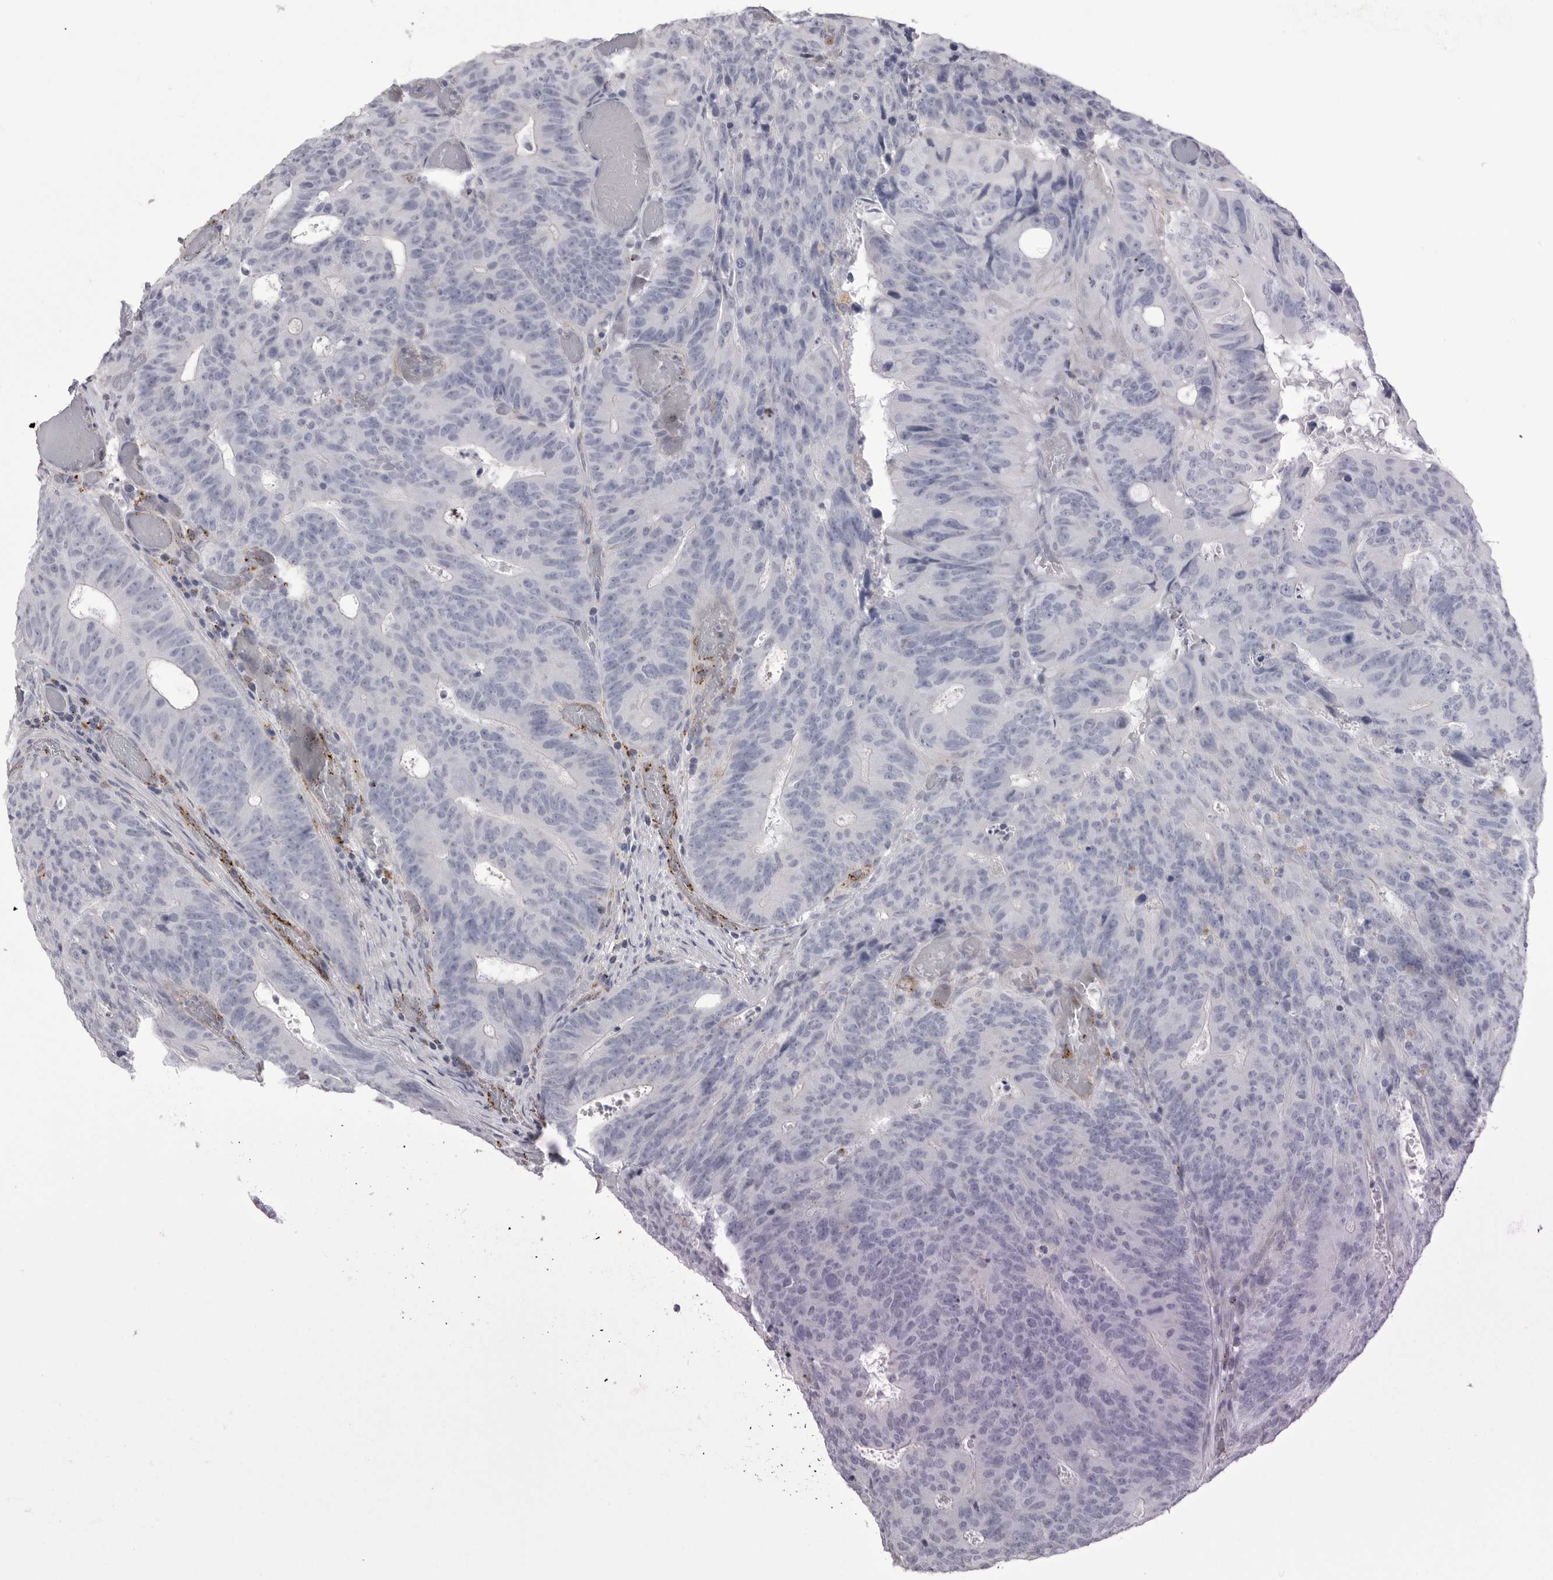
{"staining": {"intensity": "negative", "quantity": "none", "location": "none"}, "tissue": "colorectal cancer", "cell_type": "Tumor cells", "image_type": "cancer", "snomed": [{"axis": "morphology", "description": "Adenocarcinoma, NOS"}, {"axis": "topography", "description": "Colon"}], "caption": "Immunohistochemistry (IHC) histopathology image of neoplastic tissue: adenocarcinoma (colorectal) stained with DAB exhibits no significant protein staining in tumor cells.", "gene": "PSPN", "patient": {"sex": "male", "age": 87}}